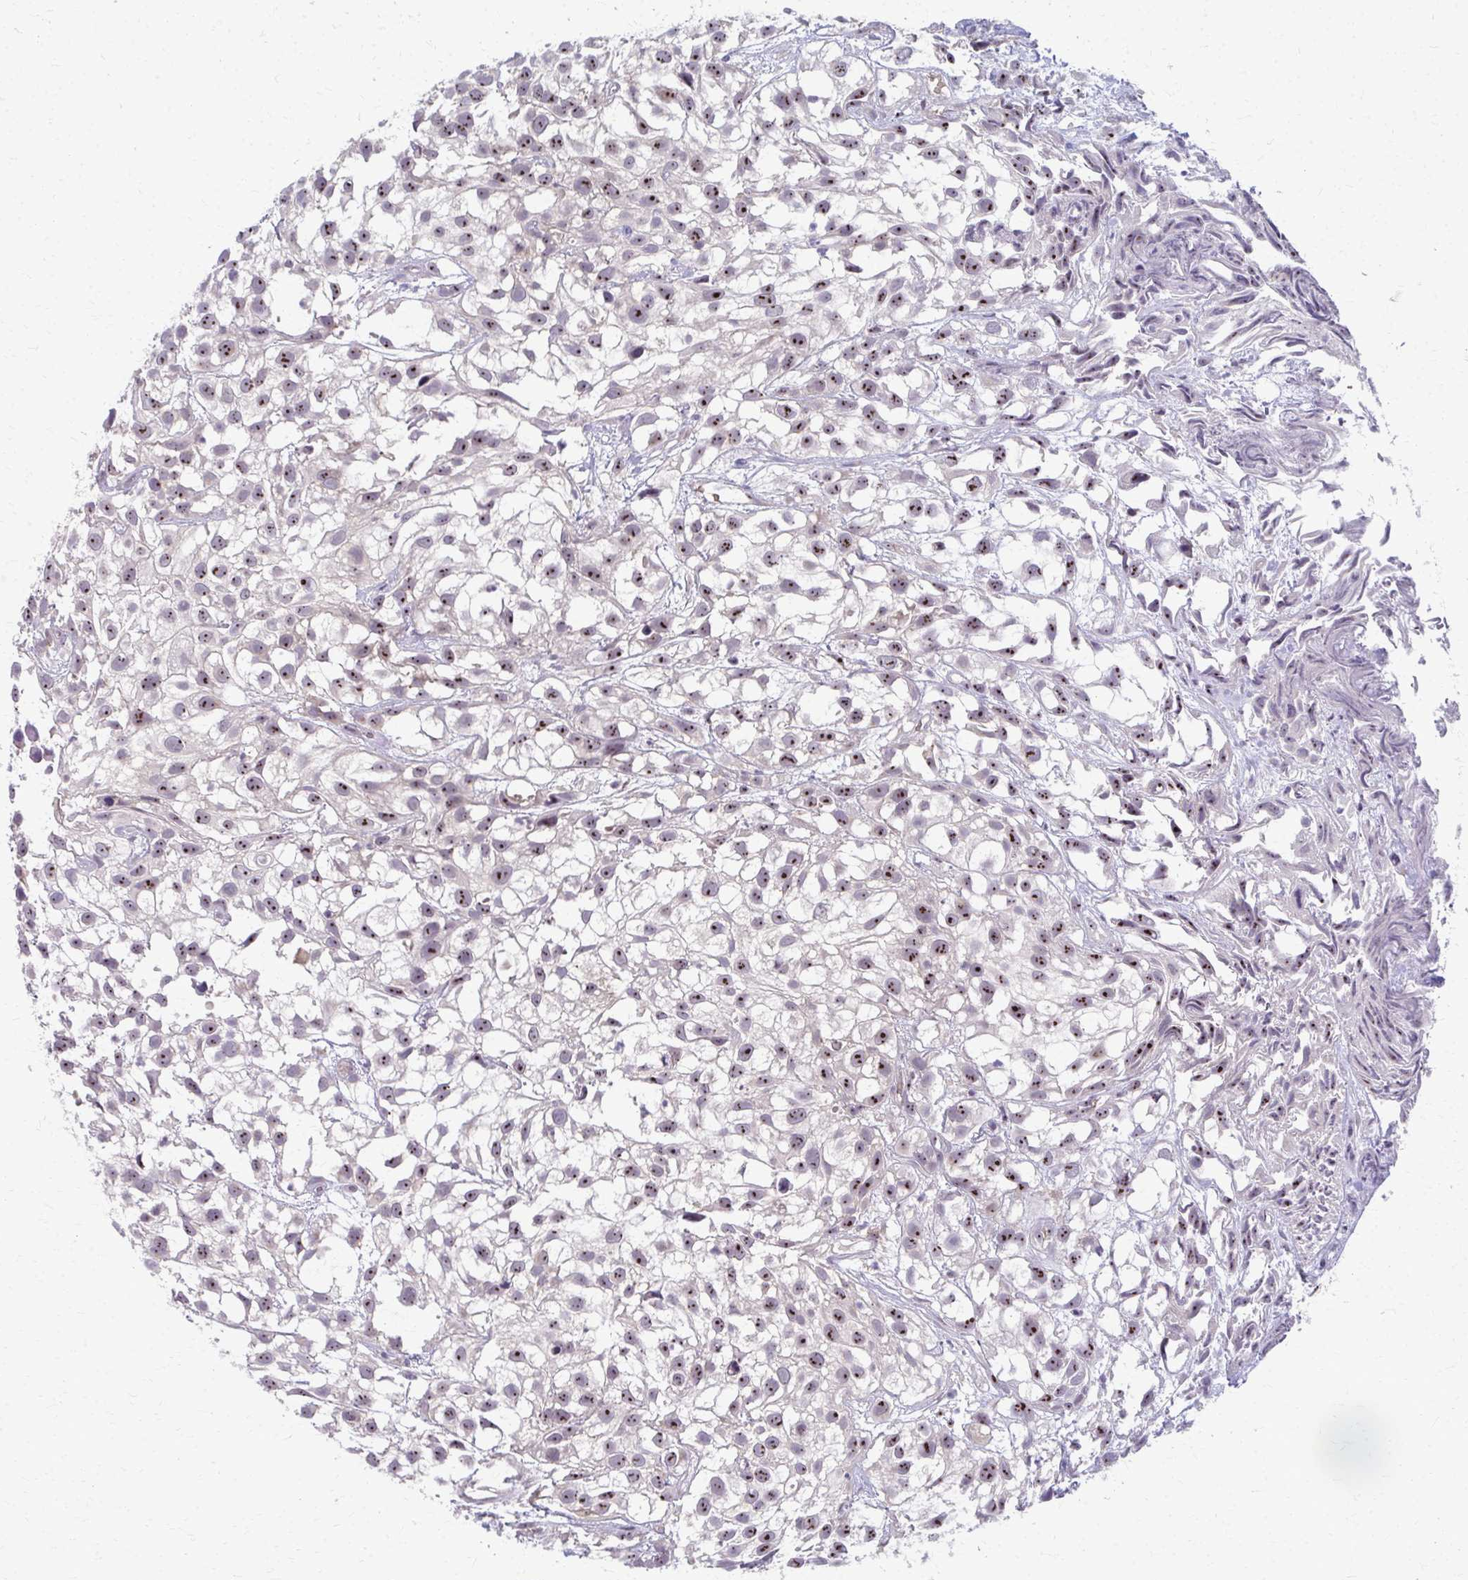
{"staining": {"intensity": "moderate", "quantity": ">75%", "location": "nuclear"}, "tissue": "urothelial cancer", "cell_type": "Tumor cells", "image_type": "cancer", "snomed": [{"axis": "morphology", "description": "Urothelial carcinoma, High grade"}, {"axis": "topography", "description": "Urinary bladder"}], "caption": "Tumor cells reveal moderate nuclear expression in about >75% of cells in urothelial cancer.", "gene": "NUDT16", "patient": {"sex": "male", "age": 56}}